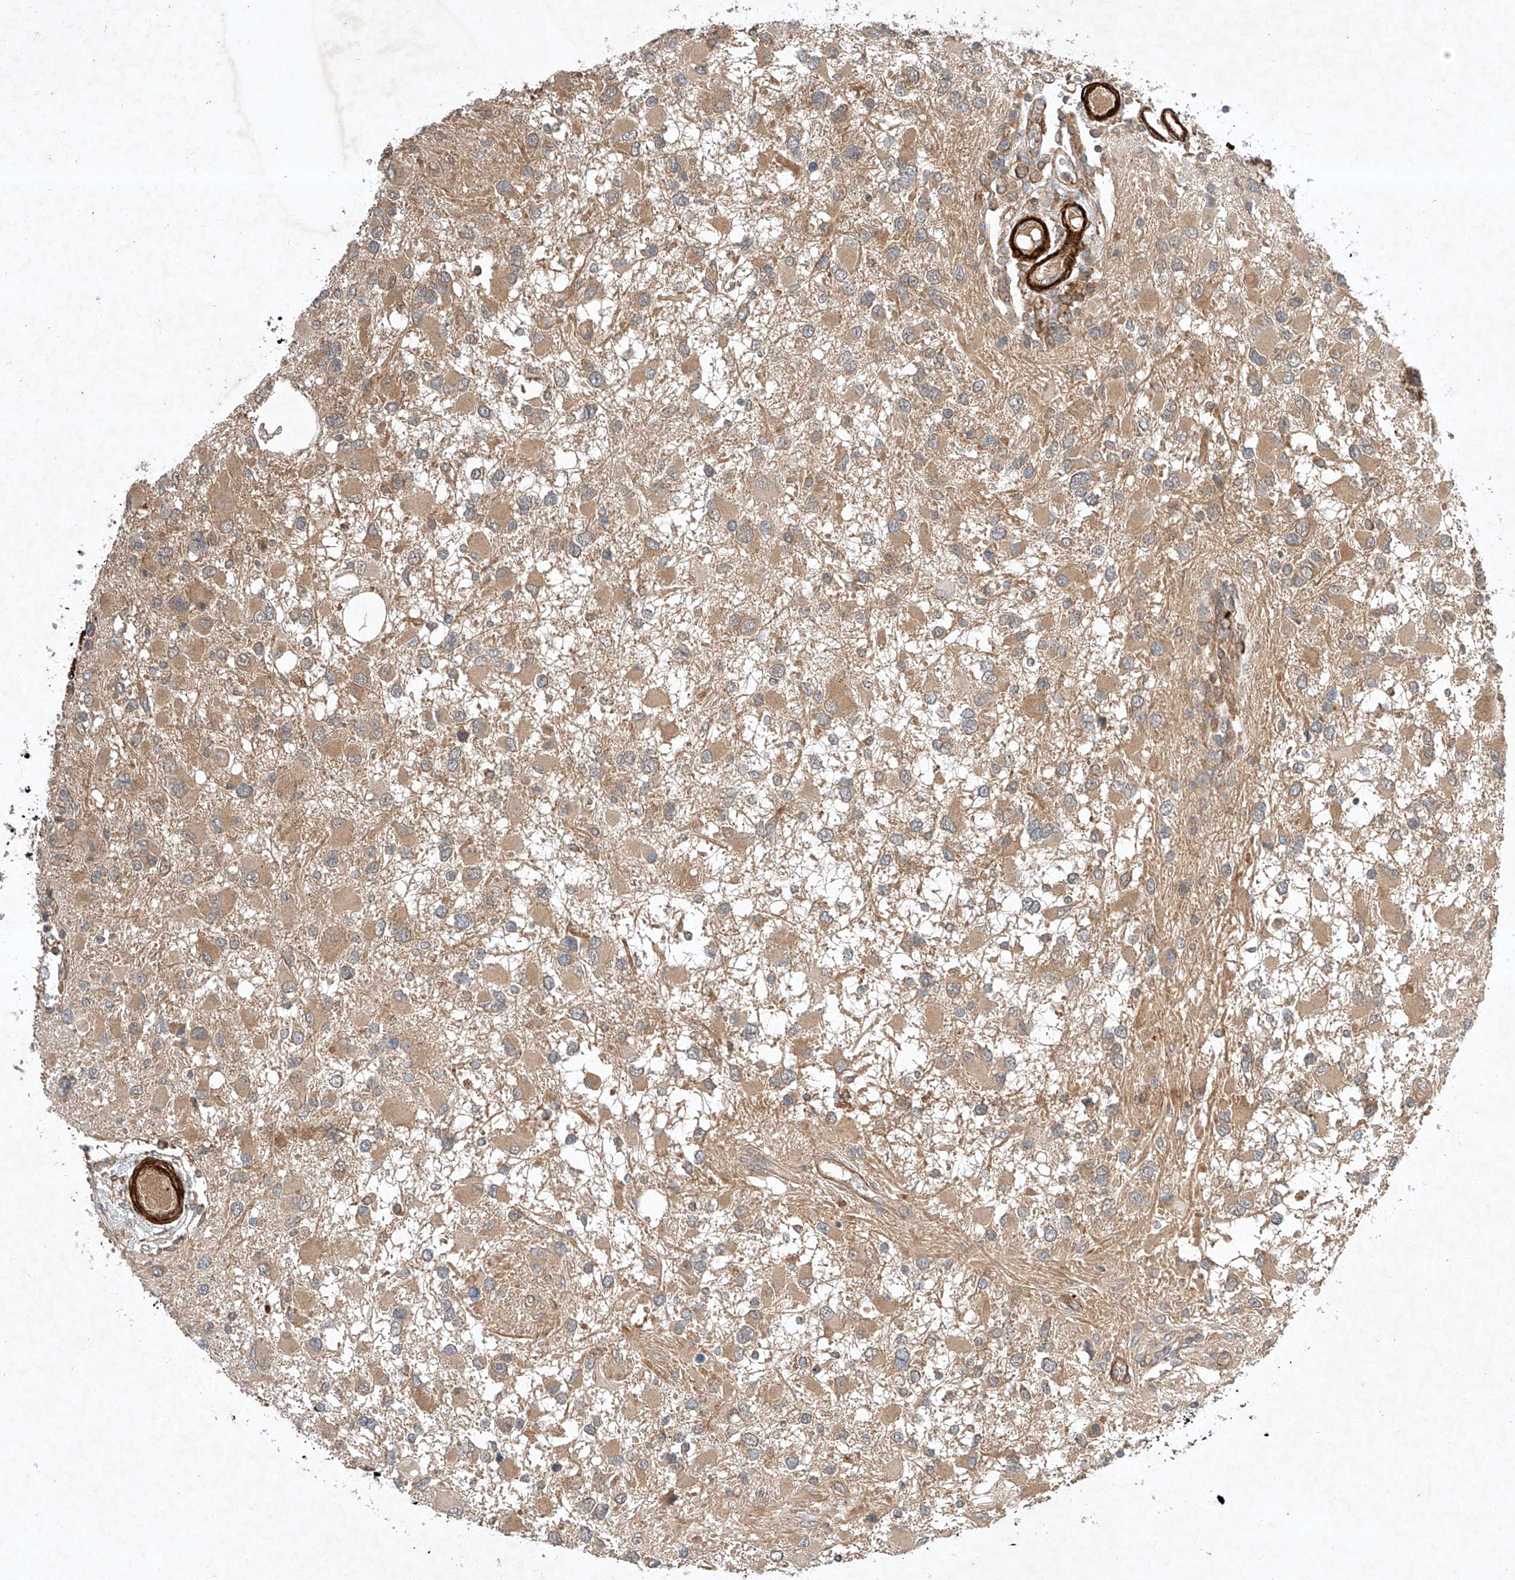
{"staining": {"intensity": "weak", "quantity": ">75%", "location": "cytoplasmic/membranous"}, "tissue": "glioma", "cell_type": "Tumor cells", "image_type": "cancer", "snomed": [{"axis": "morphology", "description": "Glioma, malignant, High grade"}, {"axis": "topography", "description": "Brain"}], "caption": "Protein staining of malignant glioma (high-grade) tissue displays weak cytoplasmic/membranous staining in about >75% of tumor cells.", "gene": "ARHGAP33", "patient": {"sex": "male", "age": 53}}